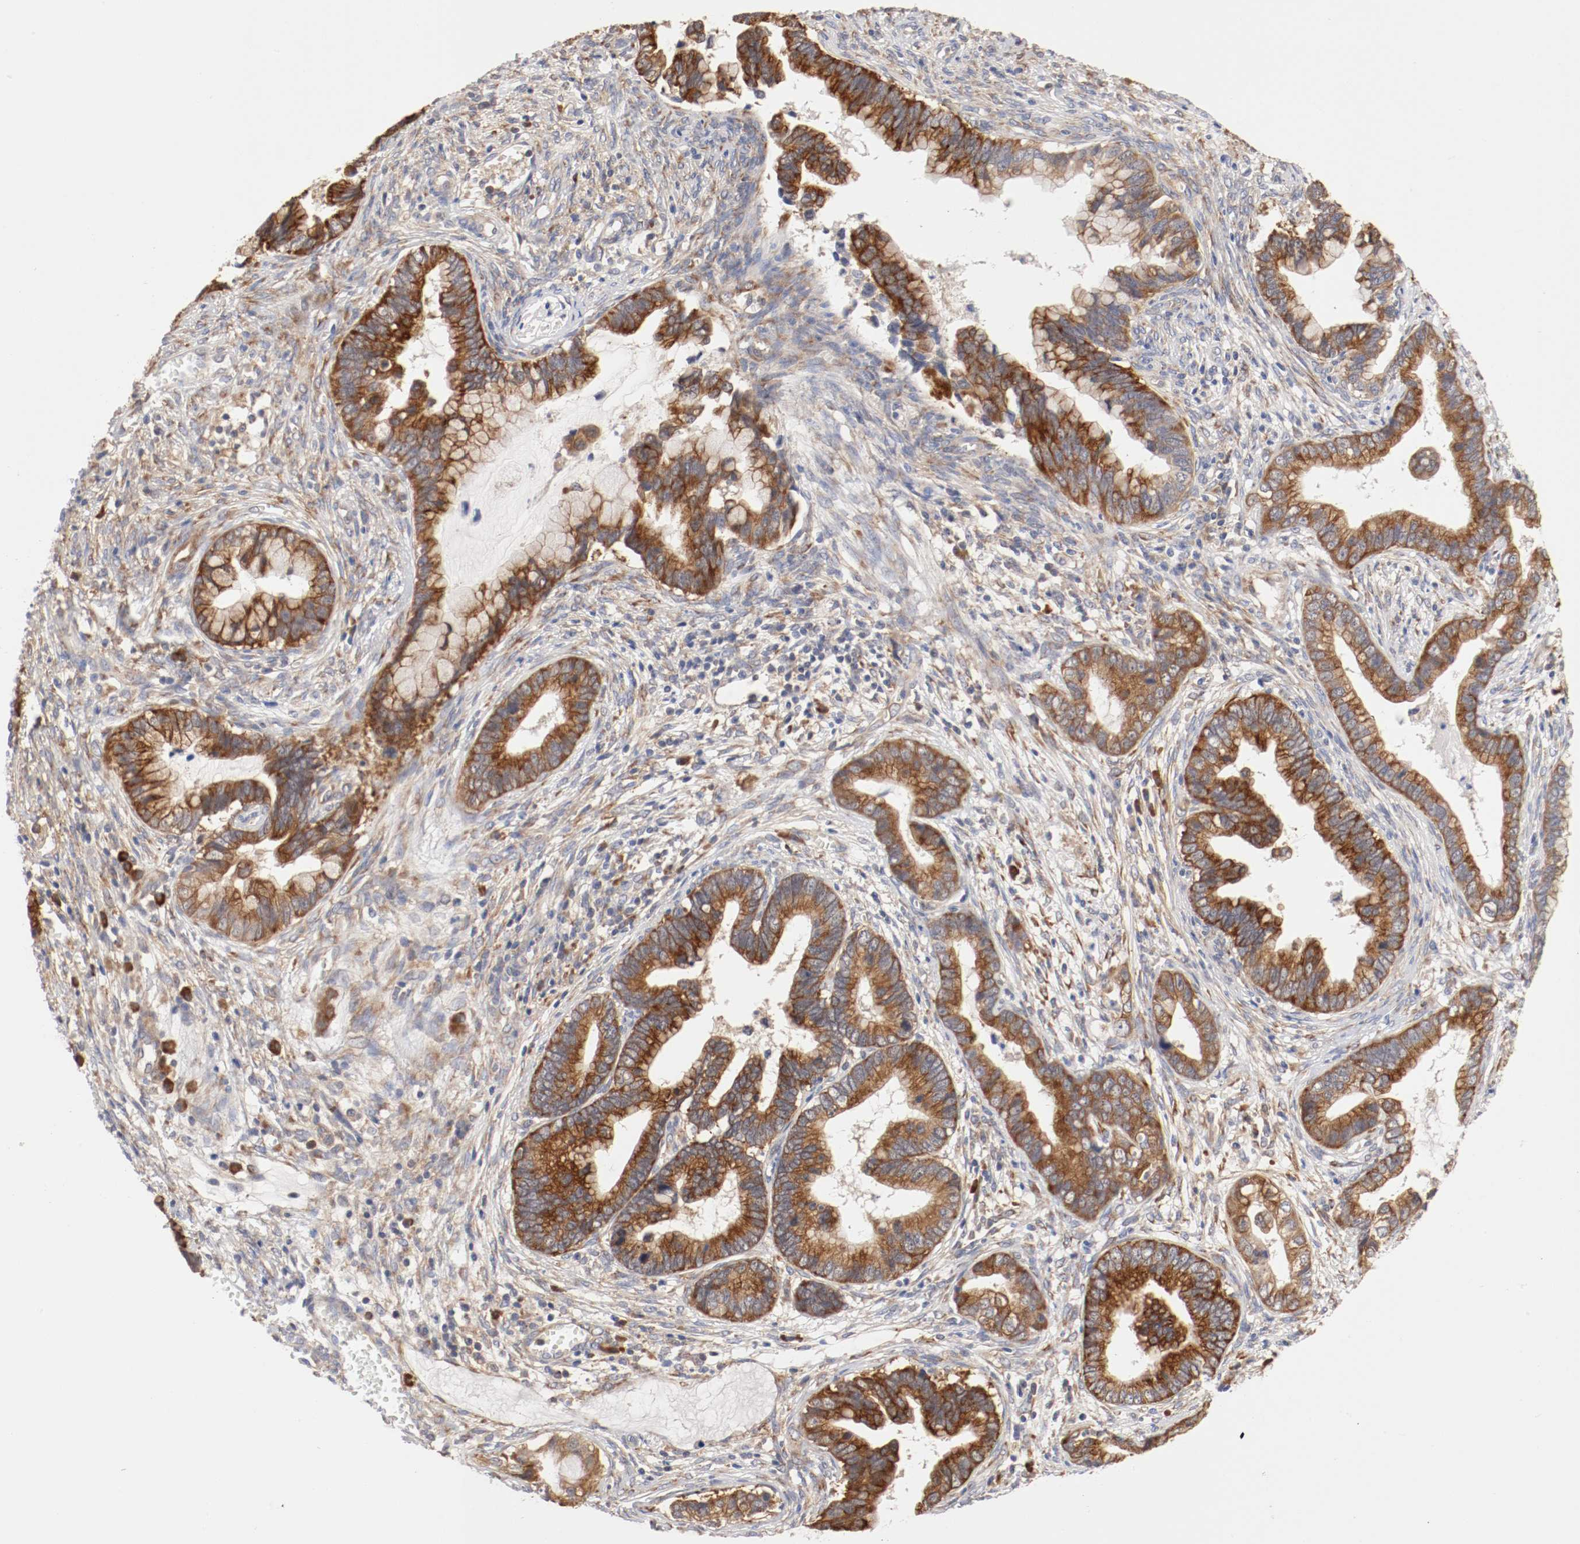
{"staining": {"intensity": "strong", "quantity": ">75%", "location": "cytoplasmic/membranous"}, "tissue": "cervical cancer", "cell_type": "Tumor cells", "image_type": "cancer", "snomed": [{"axis": "morphology", "description": "Adenocarcinoma, NOS"}, {"axis": "topography", "description": "Cervix"}], "caption": "Immunohistochemistry (DAB) staining of cervical cancer (adenocarcinoma) displays strong cytoplasmic/membranous protein positivity in about >75% of tumor cells.", "gene": "FKBP3", "patient": {"sex": "female", "age": 44}}